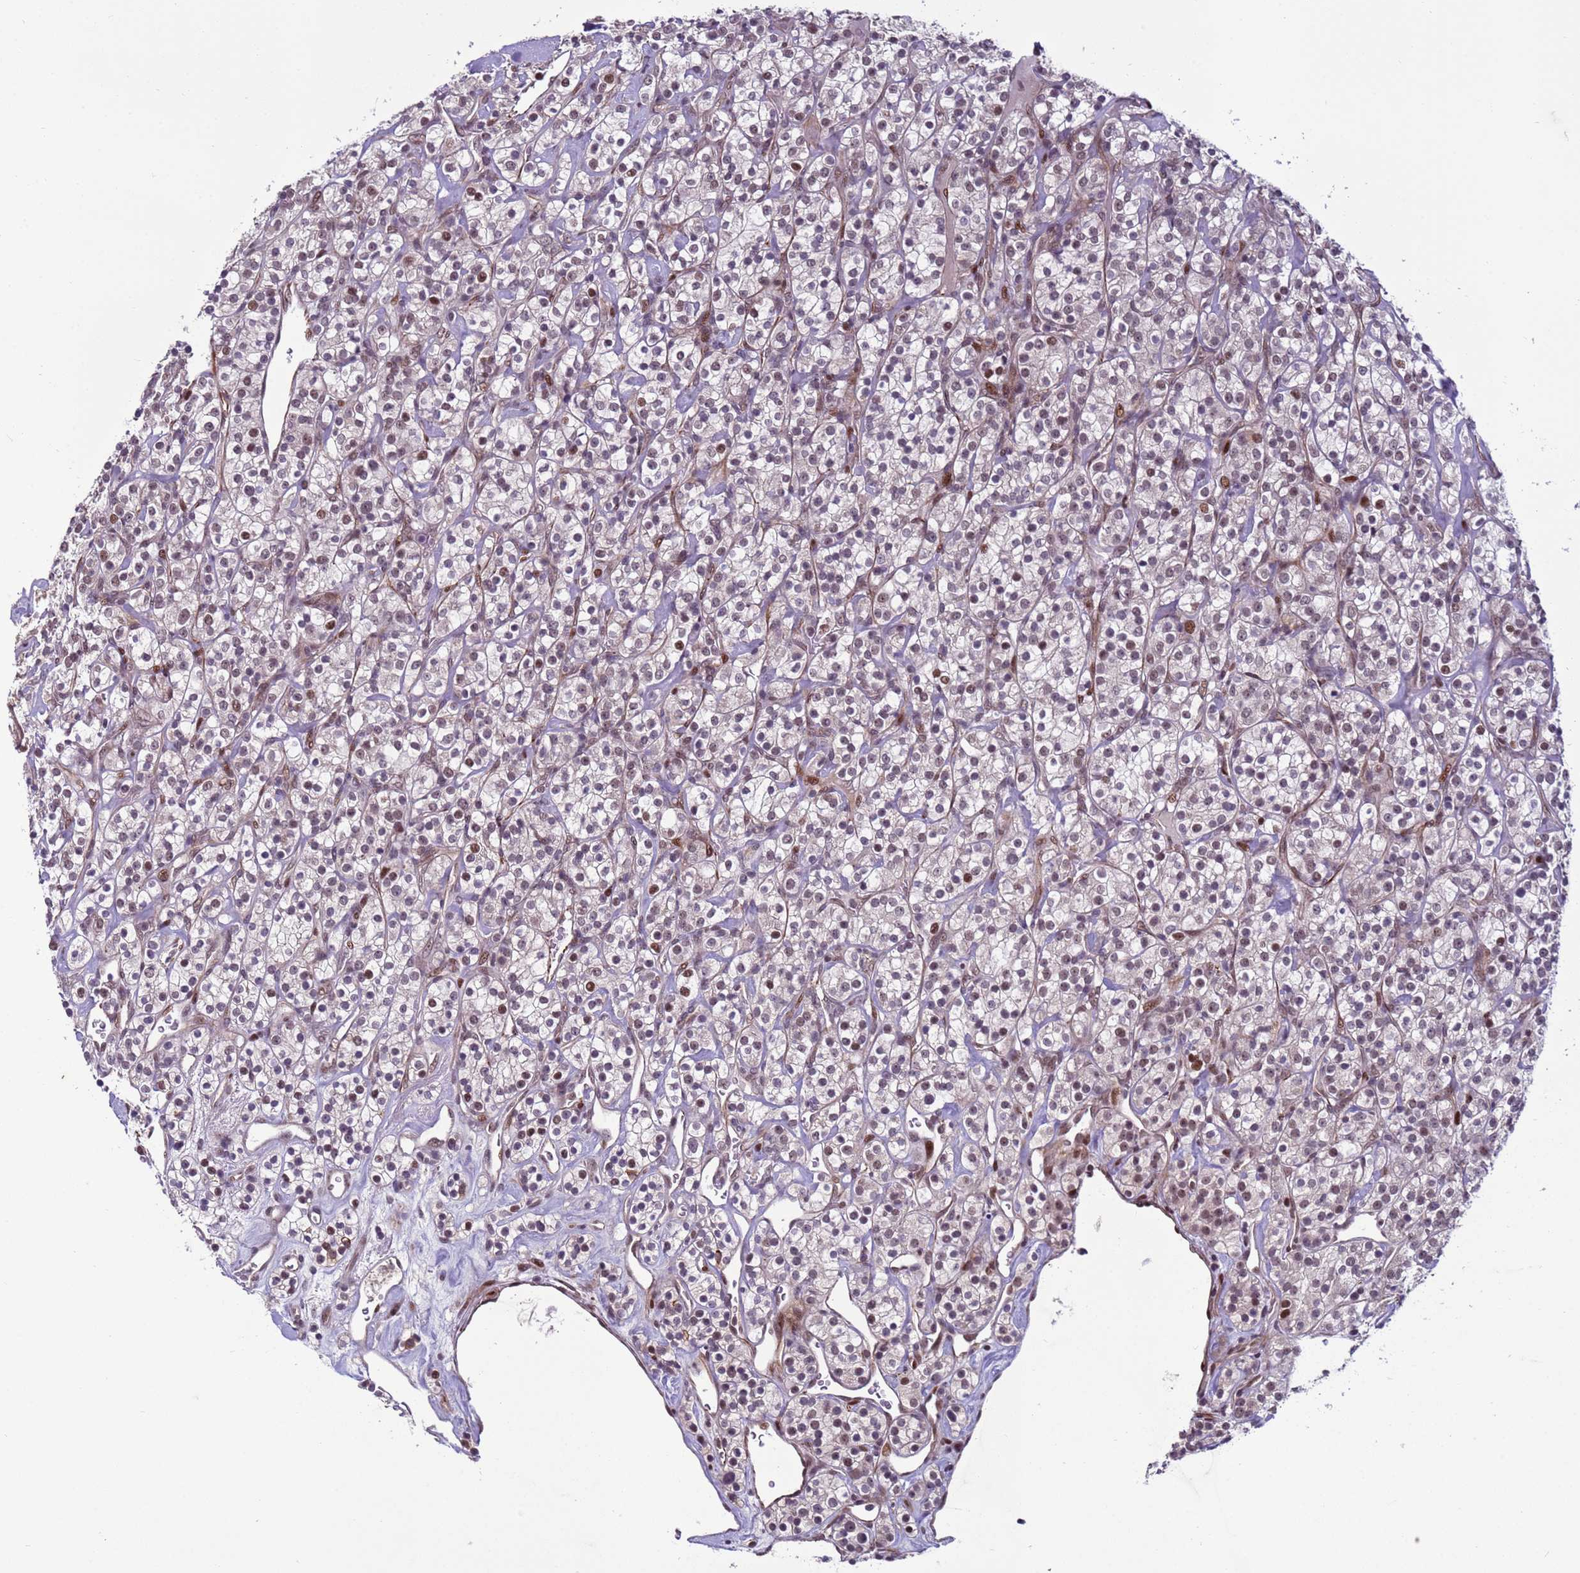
{"staining": {"intensity": "weak", "quantity": "25%-75%", "location": "nuclear"}, "tissue": "renal cancer", "cell_type": "Tumor cells", "image_type": "cancer", "snomed": [{"axis": "morphology", "description": "Adenocarcinoma, NOS"}, {"axis": "topography", "description": "Kidney"}], "caption": "A high-resolution image shows immunohistochemistry staining of renal adenocarcinoma, which demonstrates weak nuclear positivity in approximately 25%-75% of tumor cells. Nuclei are stained in blue.", "gene": "SHC3", "patient": {"sex": "male", "age": 77}}